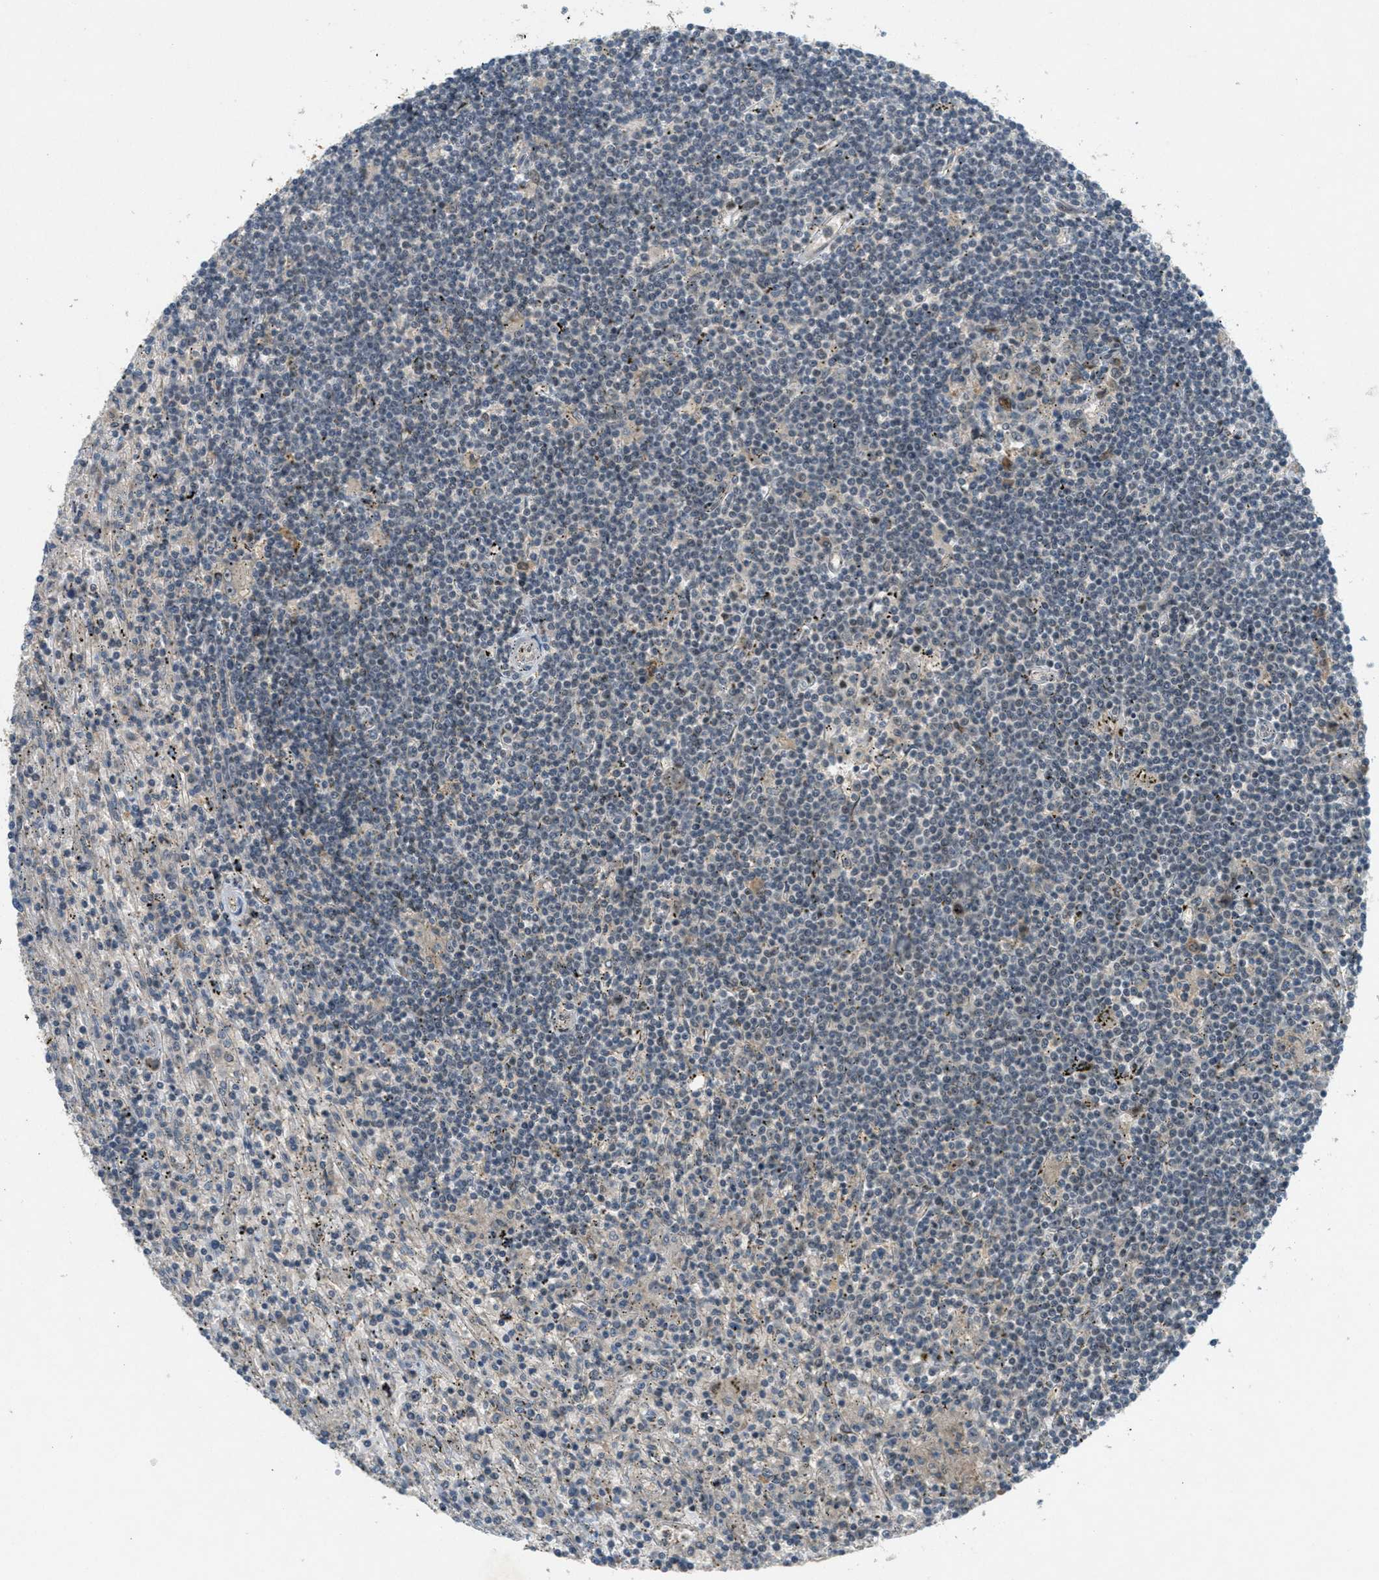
{"staining": {"intensity": "negative", "quantity": "none", "location": "none"}, "tissue": "lymphoma", "cell_type": "Tumor cells", "image_type": "cancer", "snomed": [{"axis": "morphology", "description": "Malignant lymphoma, non-Hodgkin's type, Low grade"}, {"axis": "topography", "description": "Spleen"}], "caption": "Immunohistochemistry photomicrograph of neoplastic tissue: lymphoma stained with DAB (3,3'-diaminobenzidine) exhibits no significant protein staining in tumor cells.", "gene": "STK11", "patient": {"sex": "male", "age": 76}}